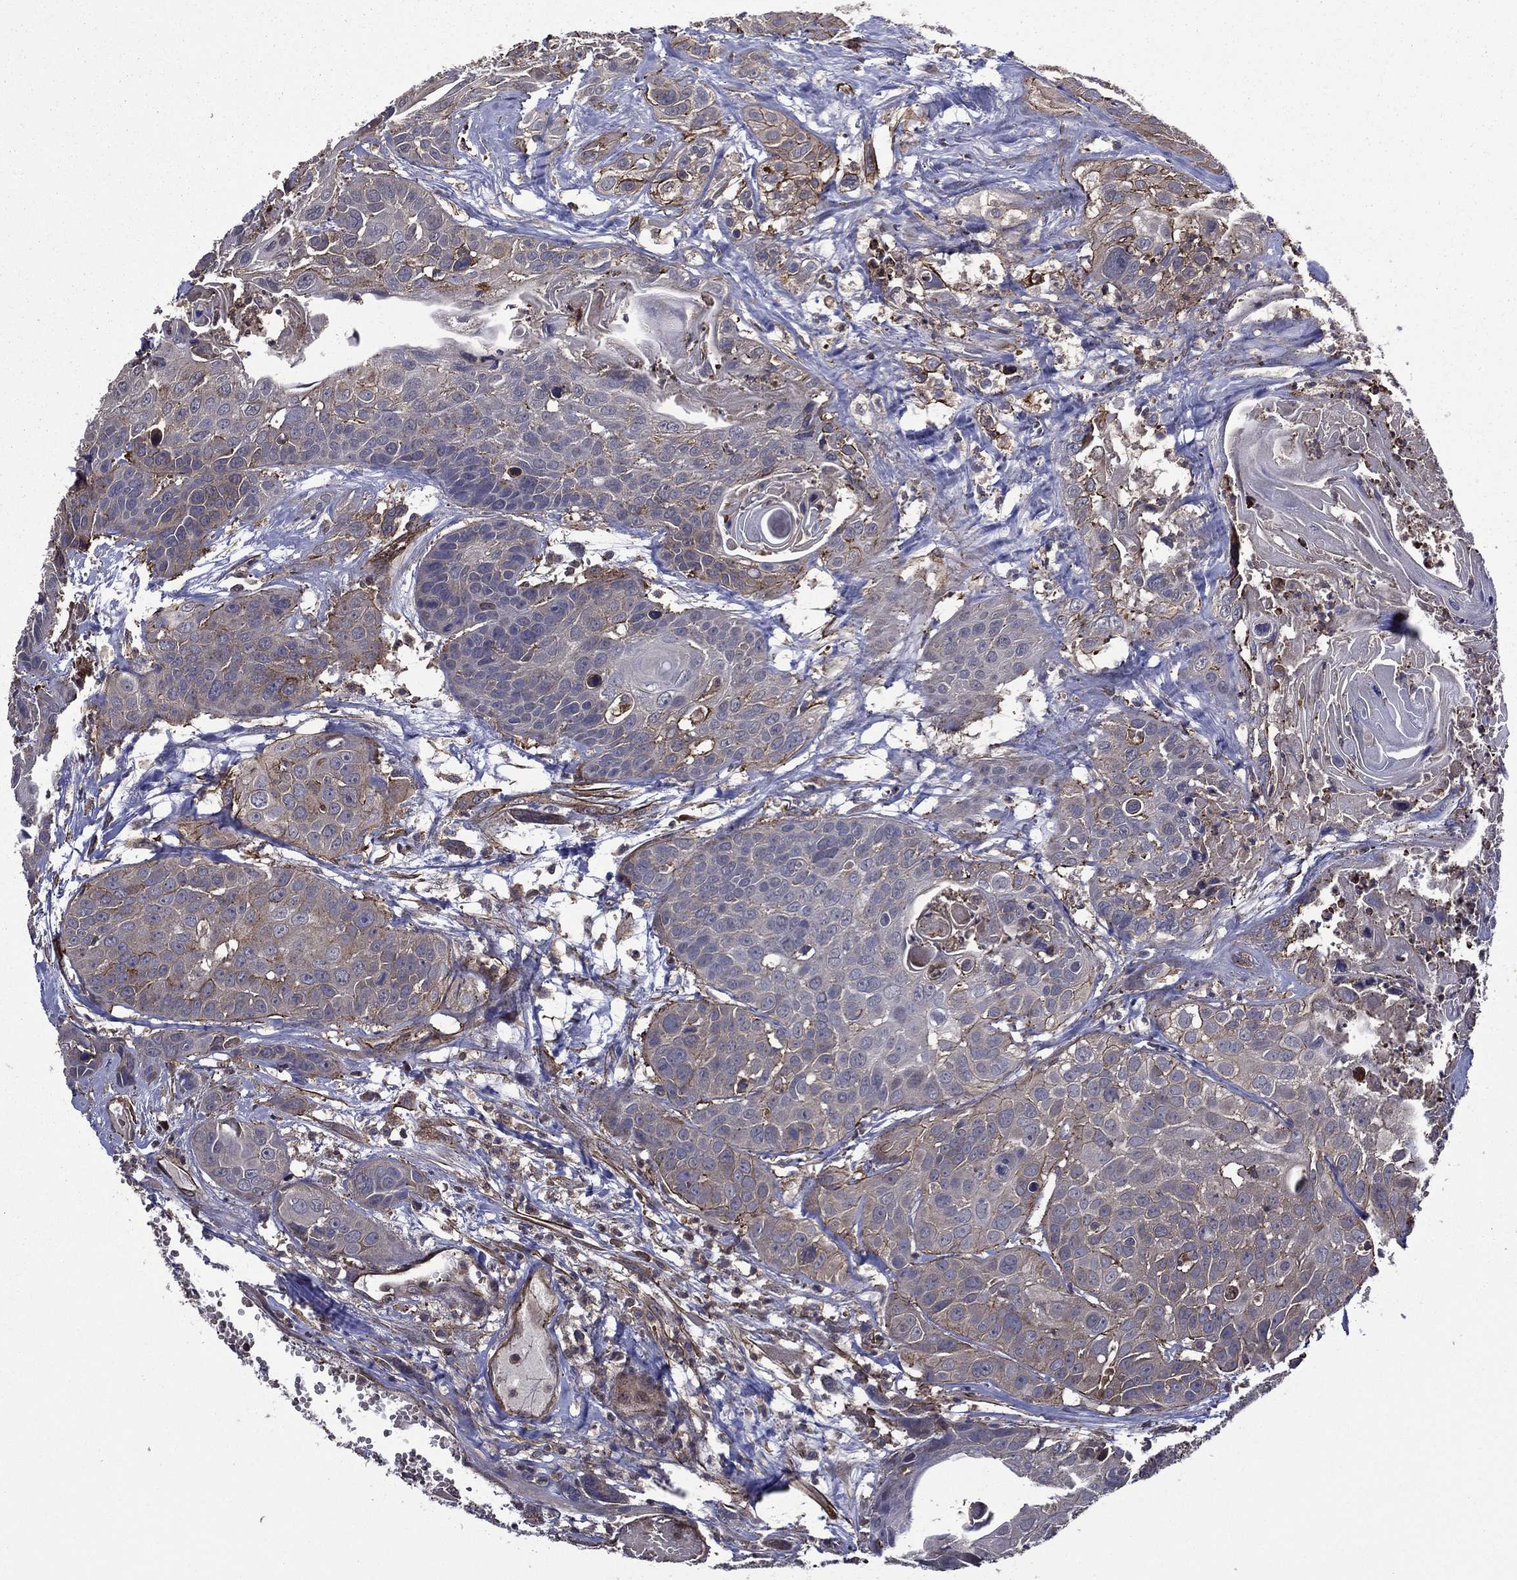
{"staining": {"intensity": "moderate", "quantity": "<25%", "location": "cytoplasmic/membranous"}, "tissue": "head and neck cancer", "cell_type": "Tumor cells", "image_type": "cancer", "snomed": [{"axis": "morphology", "description": "Squamous cell carcinoma, NOS"}, {"axis": "topography", "description": "Oral tissue"}, {"axis": "topography", "description": "Head-Neck"}], "caption": "Moderate cytoplasmic/membranous expression is seen in approximately <25% of tumor cells in head and neck cancer. The protein is shown in brown color, while the nuclei are stained blue.", "gene": "PLPP3", "patient": {"sex": "male", "age": 56}}